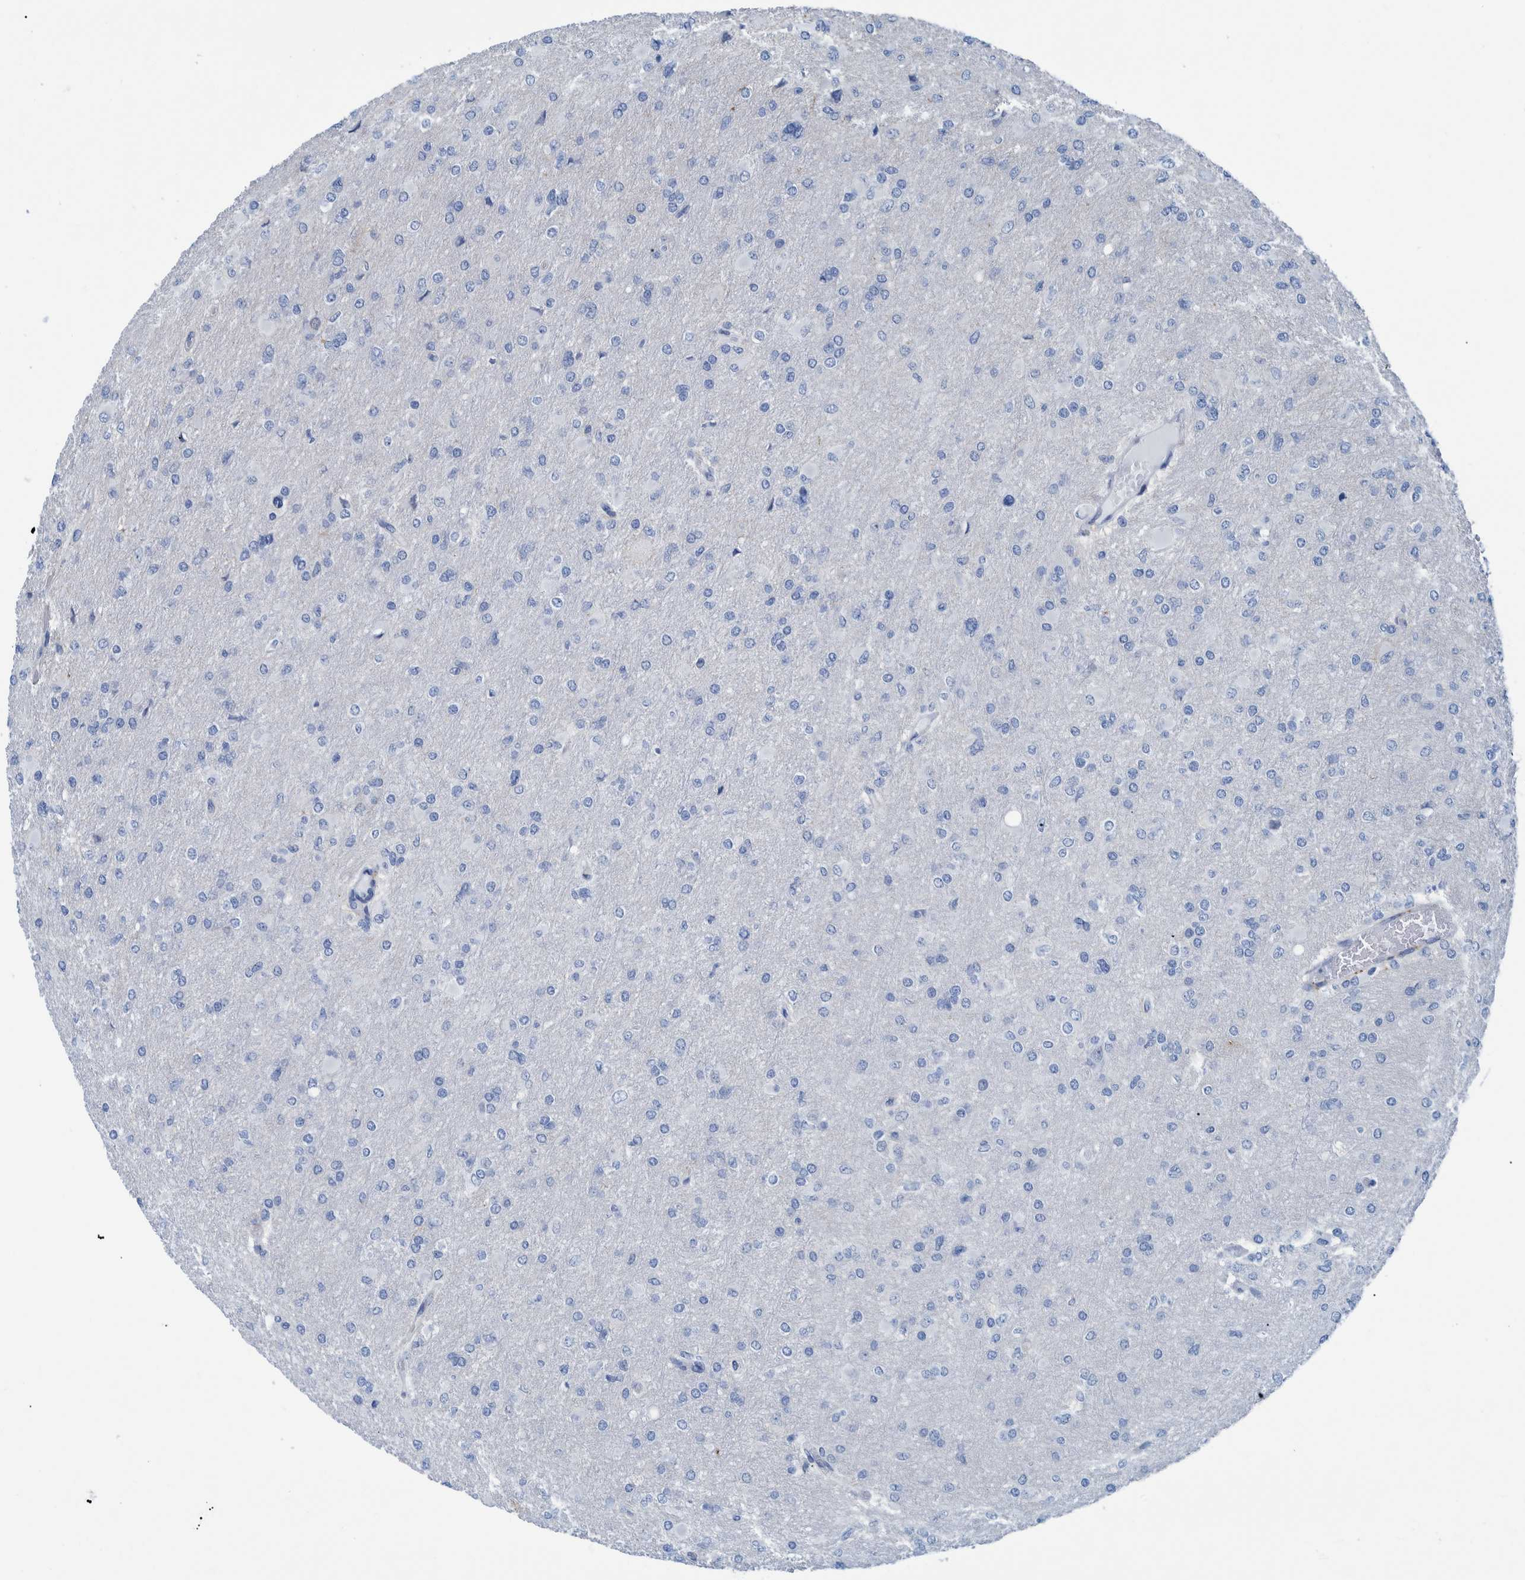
{"staining": {"intensity": "negative", "quantity": "none", "location": "none"}, "tissue": "glioma", "cell_type": "Tumor cells", "image_type": "cancer", "snomed": [{"axis": "morphology", "description": "Glioma, malignant, High grade"}, {"axis": "topography", "description": "Cerebral cortex"}], "caption": "Immunohistochemical staining of human malignant glioma (high-grade) demonstrates no significant positivity in tumor cells.", "gene": "IDO1", "patient": {"sex": "female", "age": 36}}